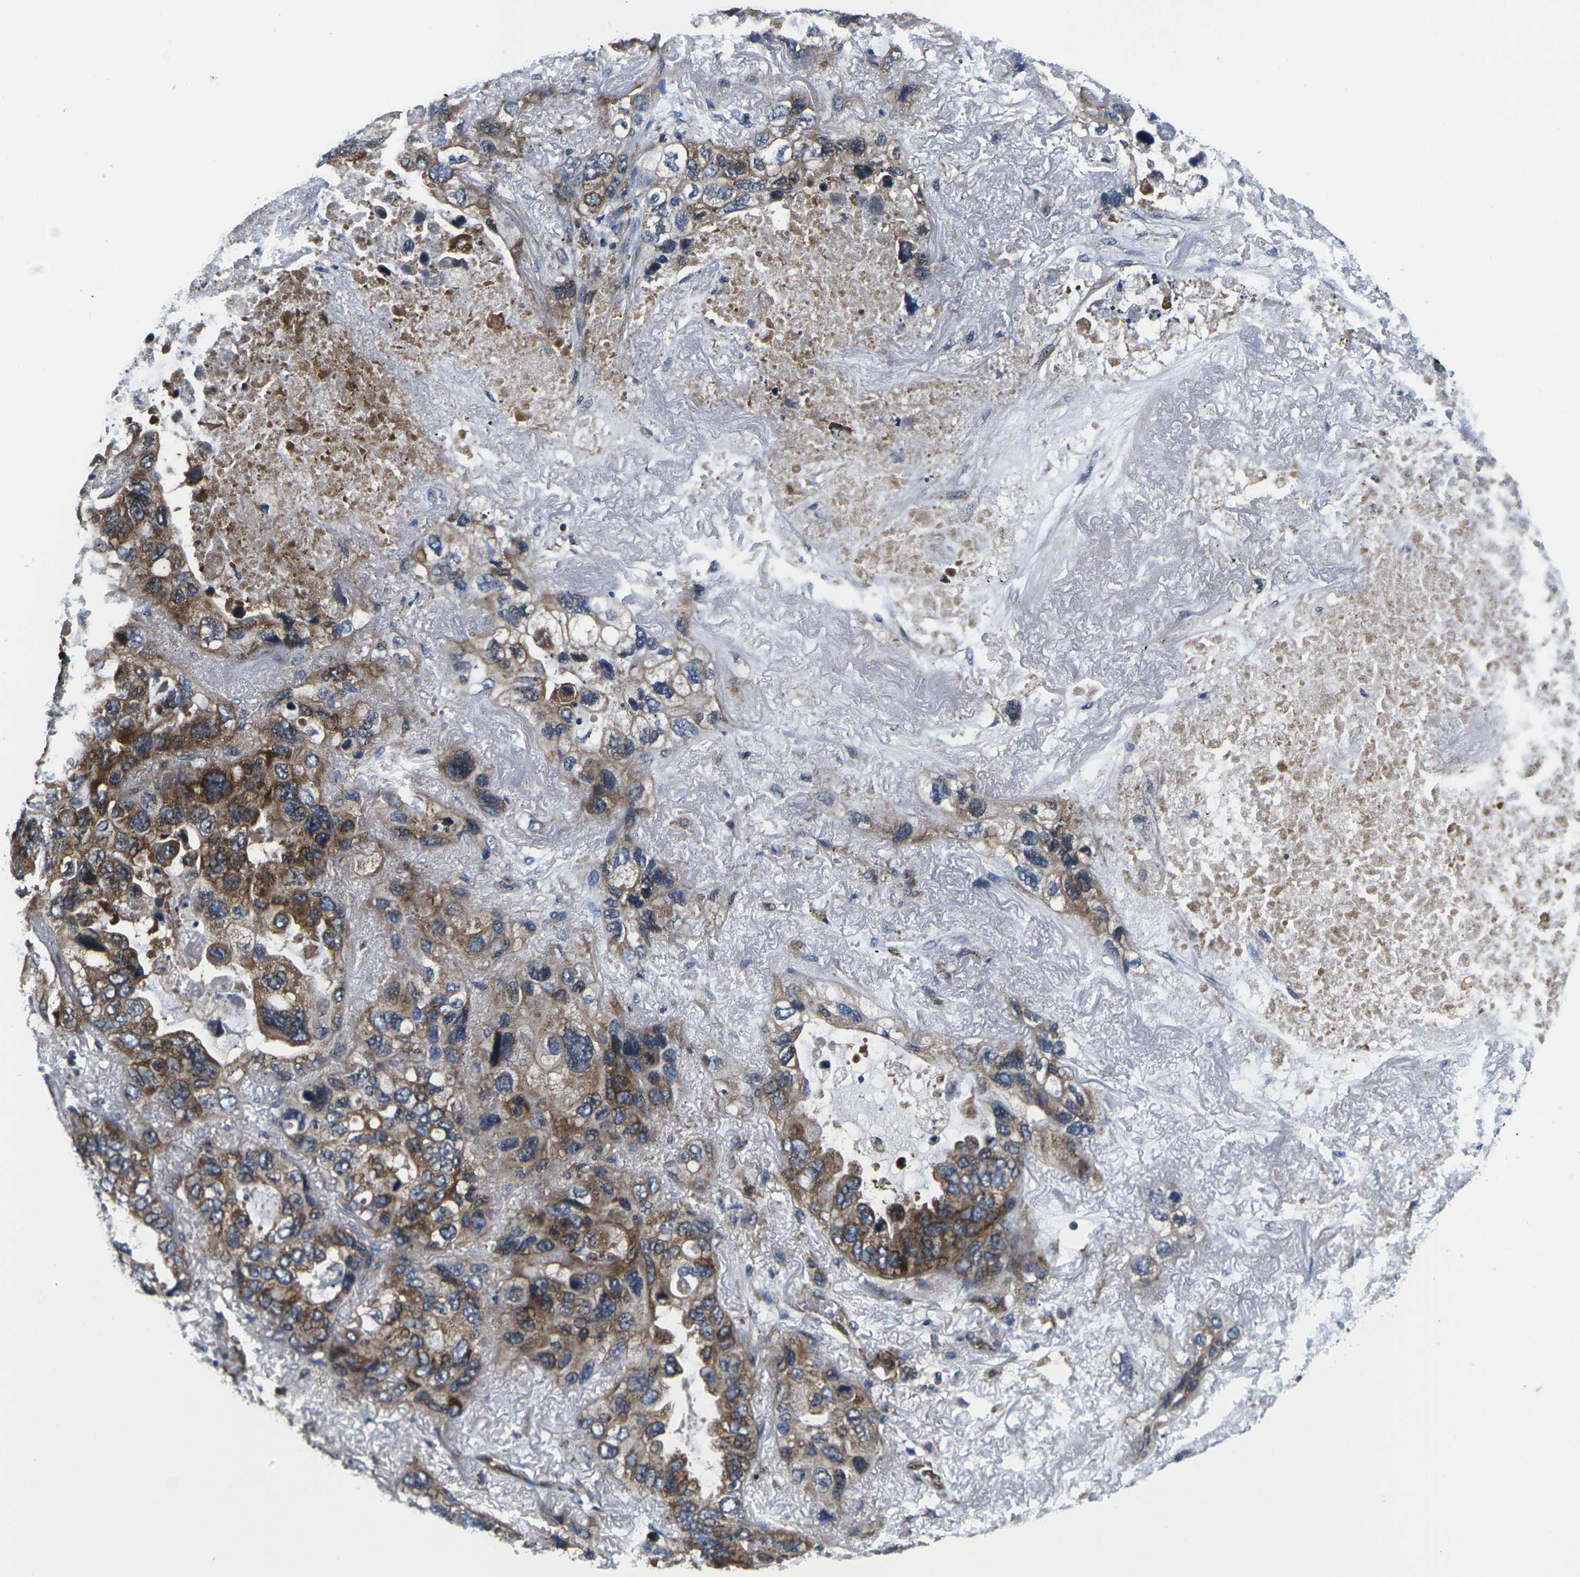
{"staining": {"intensity": "moderate", "quantity": ">75%", "location": "cytoplasmic/membranous"}, "tissue": "lung cancer", "cell_type": "Tumor cells", "image_type": "cancer", "snomed": [{"axis": "morphology", "description": "Squamous cell carcinoma, NOS"}, {"axis": "topography", "description": "Lung"}], "caption": "Immunohistochemical staining of lung squamous cell carcinoma demonstrates medium levels of moderate cytoplasmic/membranous protein positivity in approximately >75% of tumor cells.", "gene": "EIF4E", "patient": {"sex": "female", "age": 73}}